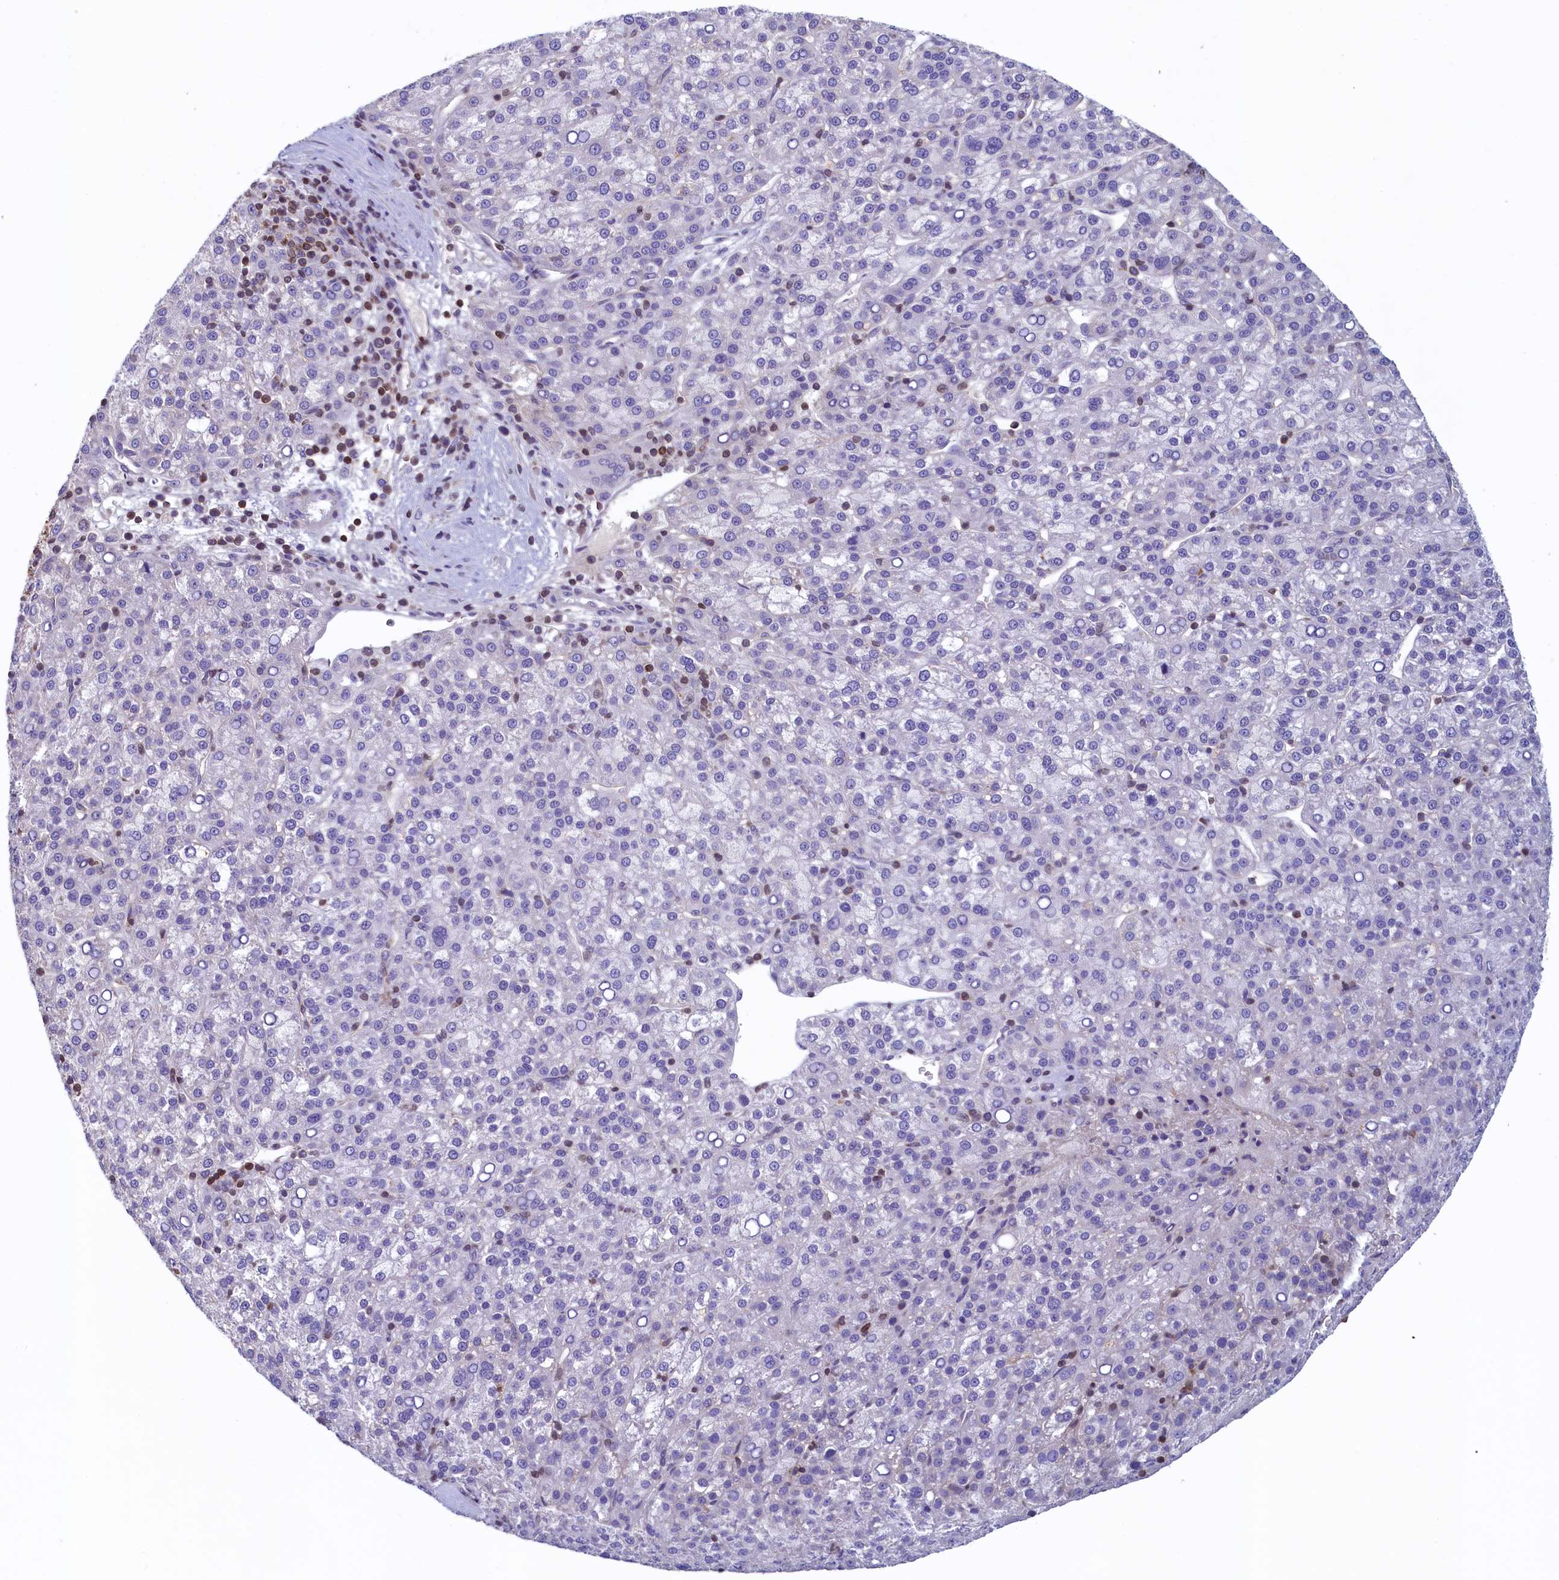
{"staining": {"intensity": "negative", "quantity": "none", "location": "none"}, "tissue": "liver cancer", "cell_type": "Tumor cells", "image_type": "cancer", "snomed": [{"axis": "morphology", "description": "Carcinoma, Hepatocellular, NOS"}, {"axis": "topography", "description": "Liver"}], "caption": "Immunohistochemical staining of liver hepatocellular carcinoma exhibits no significant positivity in tumor cells.", "gene": "TRAF3IP3", "patient": {"sex": "female", "age": 58}}